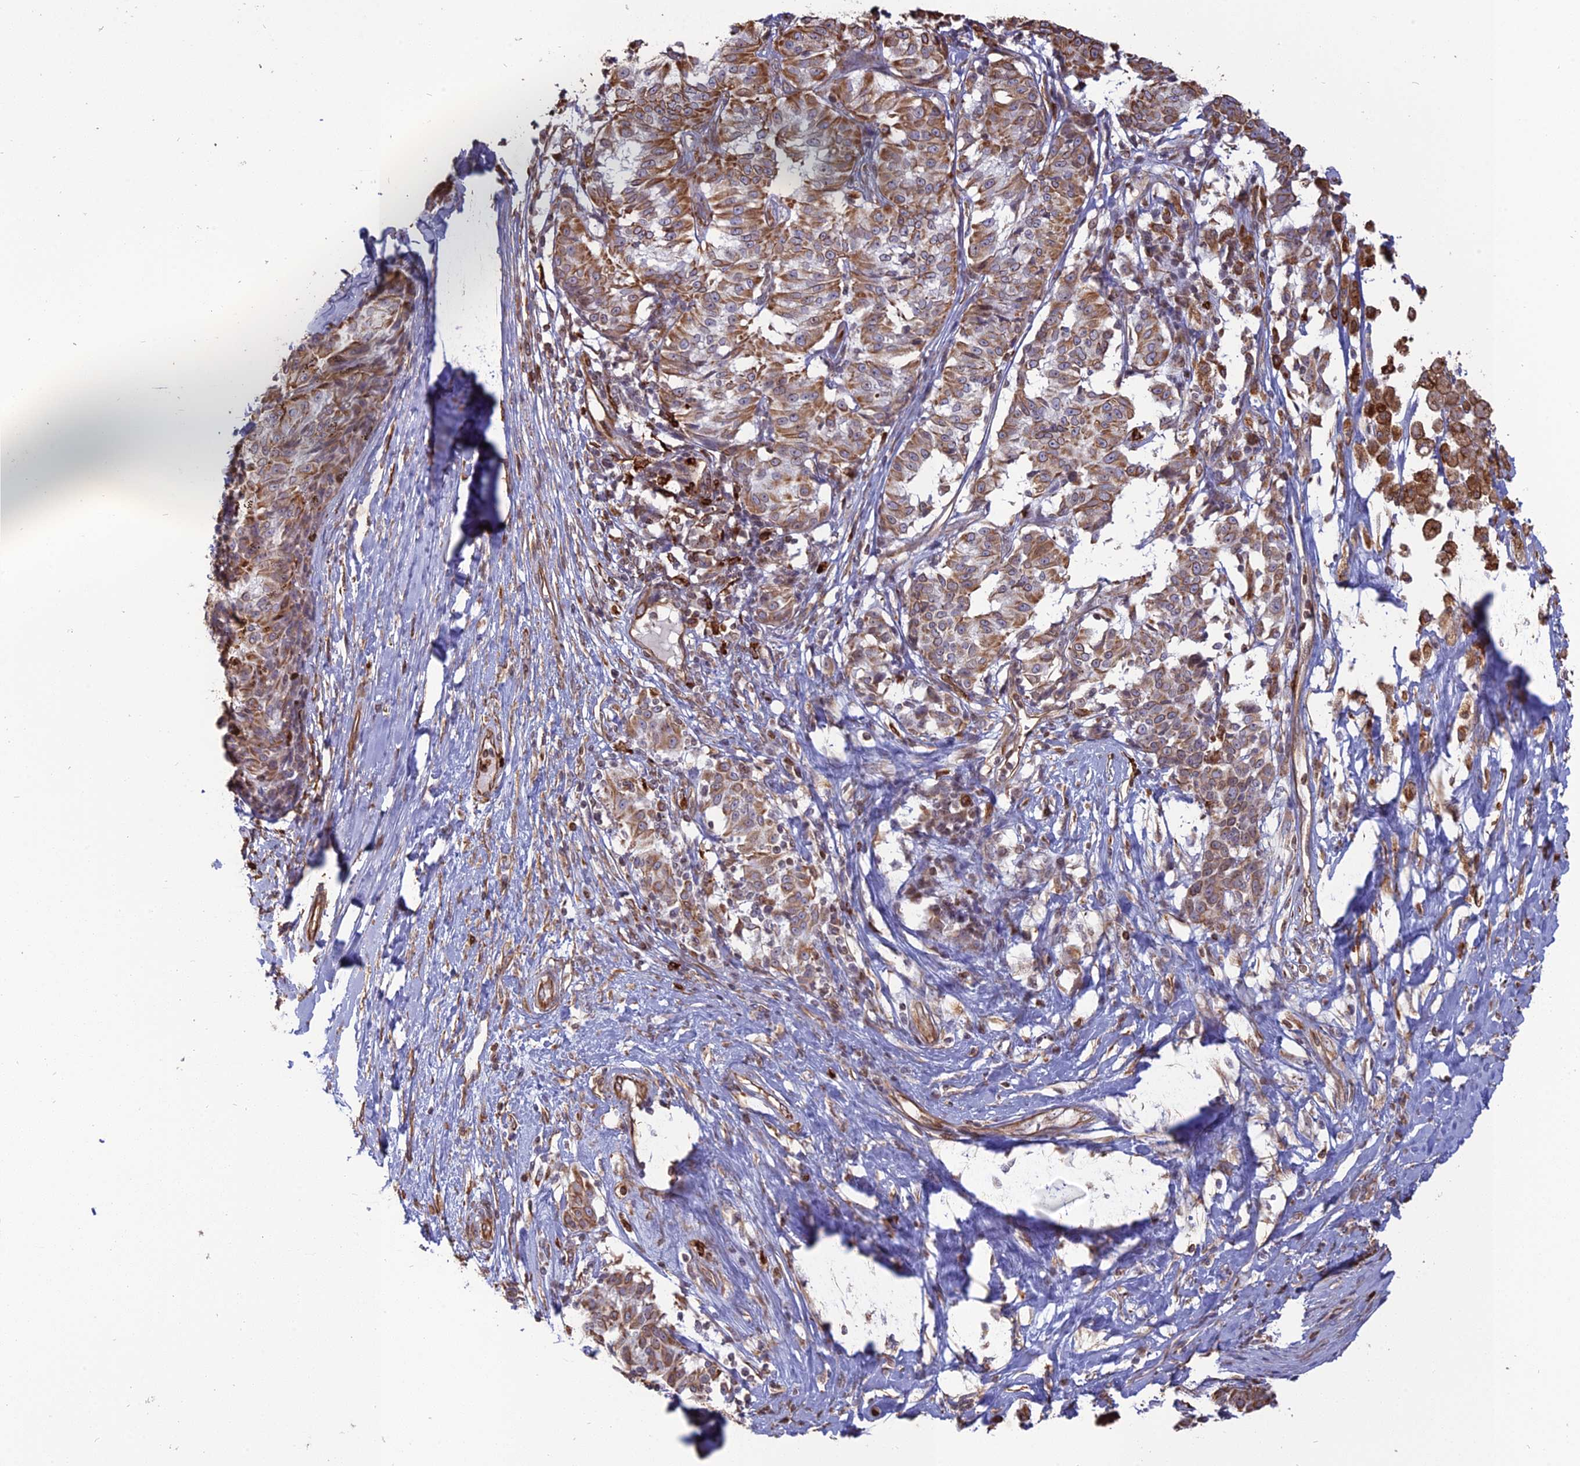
{"staining": {"intensity": "moderate", "quantity": ">75%", "location": "cytoplasmic/membranous"}, "tissue": "melanoma", "cell_type": "Tumor cells", "image_type": "cancer", "snomed": [{"axis": "morphology", "description": "Malignant melanoma, NOS"}, {"axis": "topography", "description": "Skin"}], "caption": "Immunohistochemical staining of melanoma shows medium levels of moderate cytoplasmic/membranous positivity in about >75% of tumor cells.", "gene": "APOBR", "patient": {"sex": "female", "age": 72}}